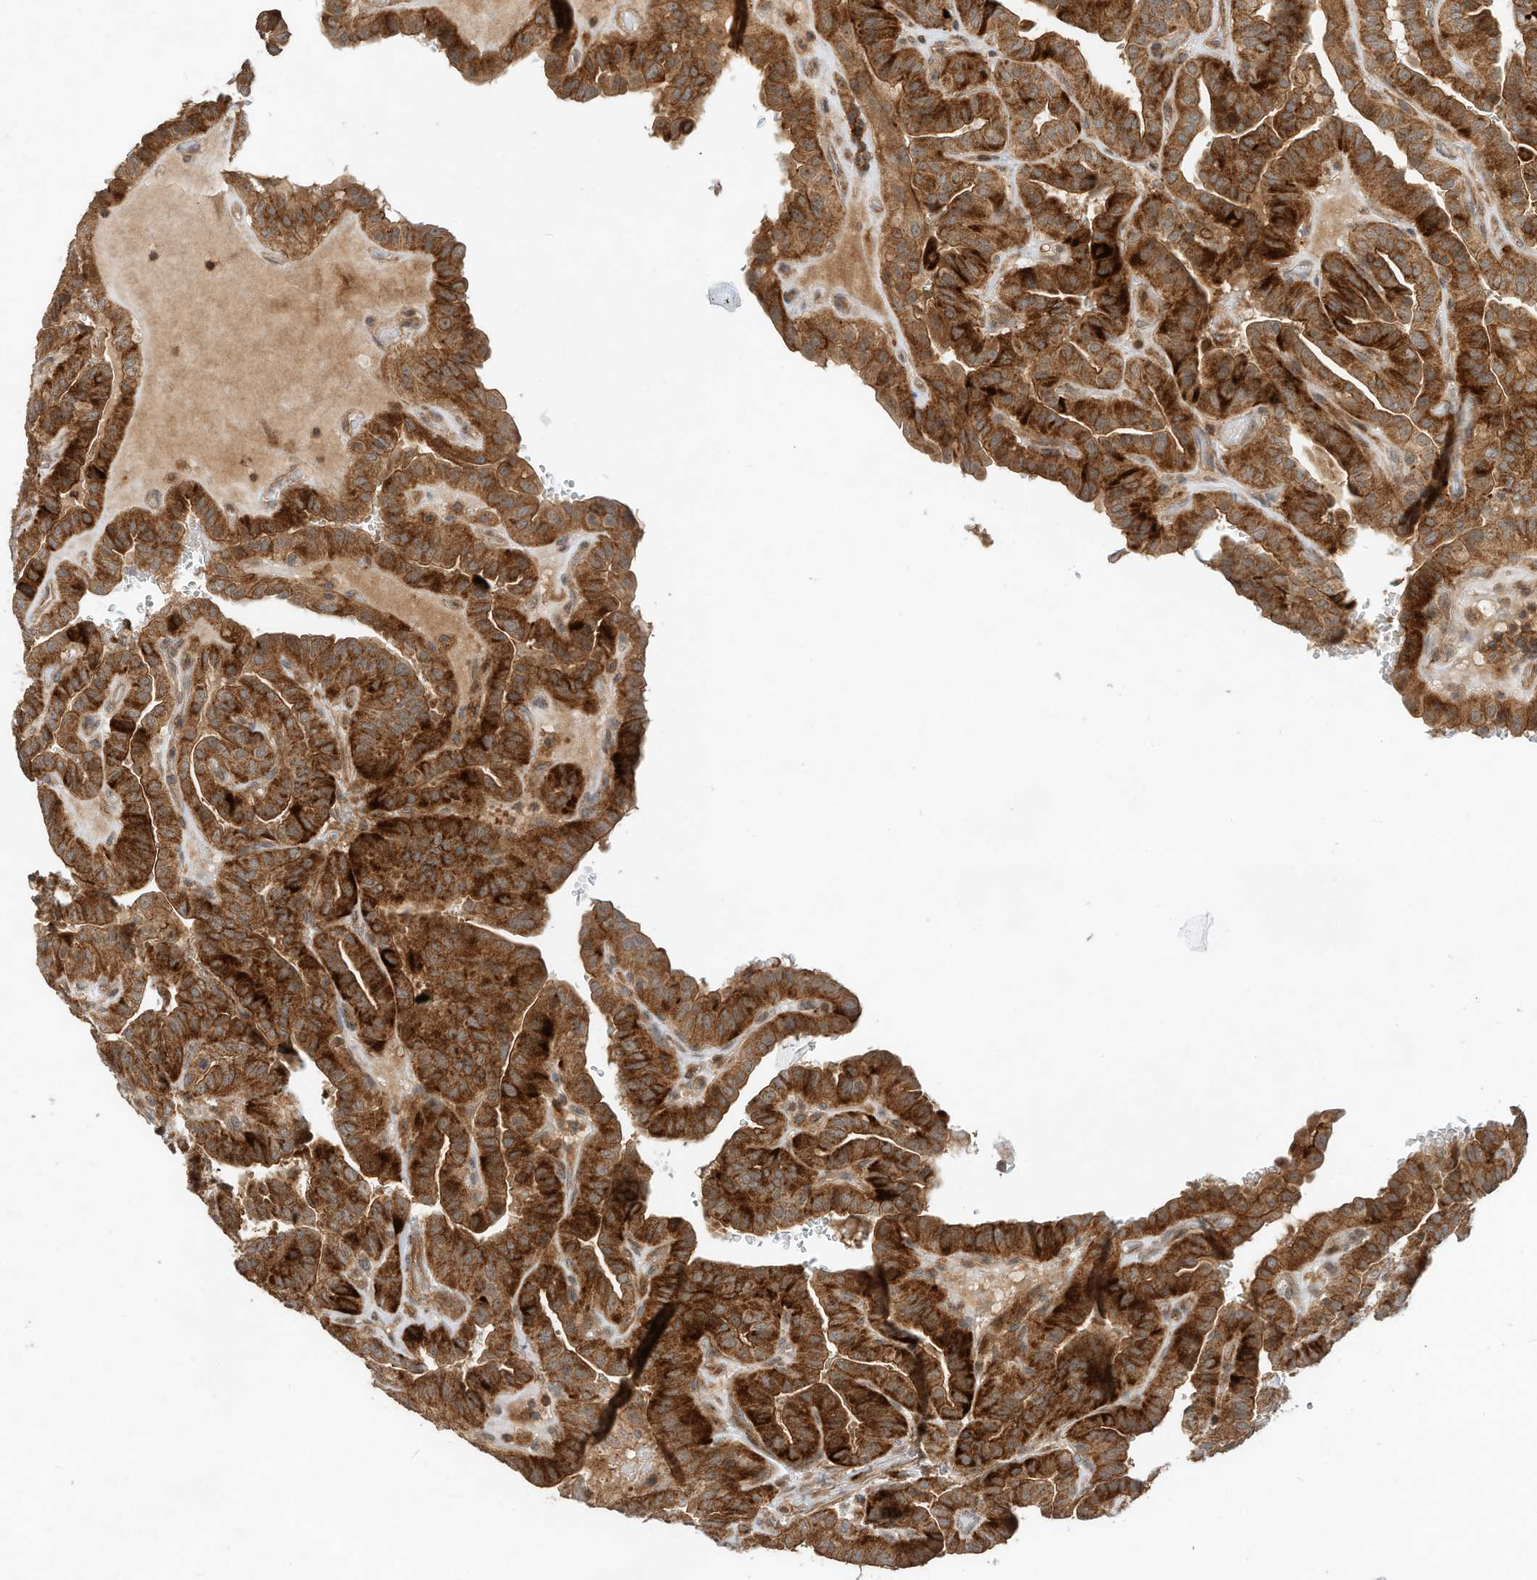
{"staining": {"intensity": "strong", "quantity": ">75%", "location": "cytoplasmic/membranous"}, "tissue": "thyroid cancer", "cell_type": "Tumor cells", "image_type": "cancer", "snomed": [{"axis": "morphology", "description": "Papillary adenocarcinoma, NOS"}, {"axis": "topography", "description": "Thyroid gland"}], "caption": "Immunohistochemistry staining of thyroid cancer, which reveals high levels of strong cytoplasmic/membranous staining in about >75% of tumor cells indicating strong cytoplasmic/membranous protein staining. The staining was performed using DAB (brown) for protein detection and nuclei were counterstained in hematoxylin (blue).", "gene": "CPAMD8", "patient": {"sex": "male", "age": 77}}